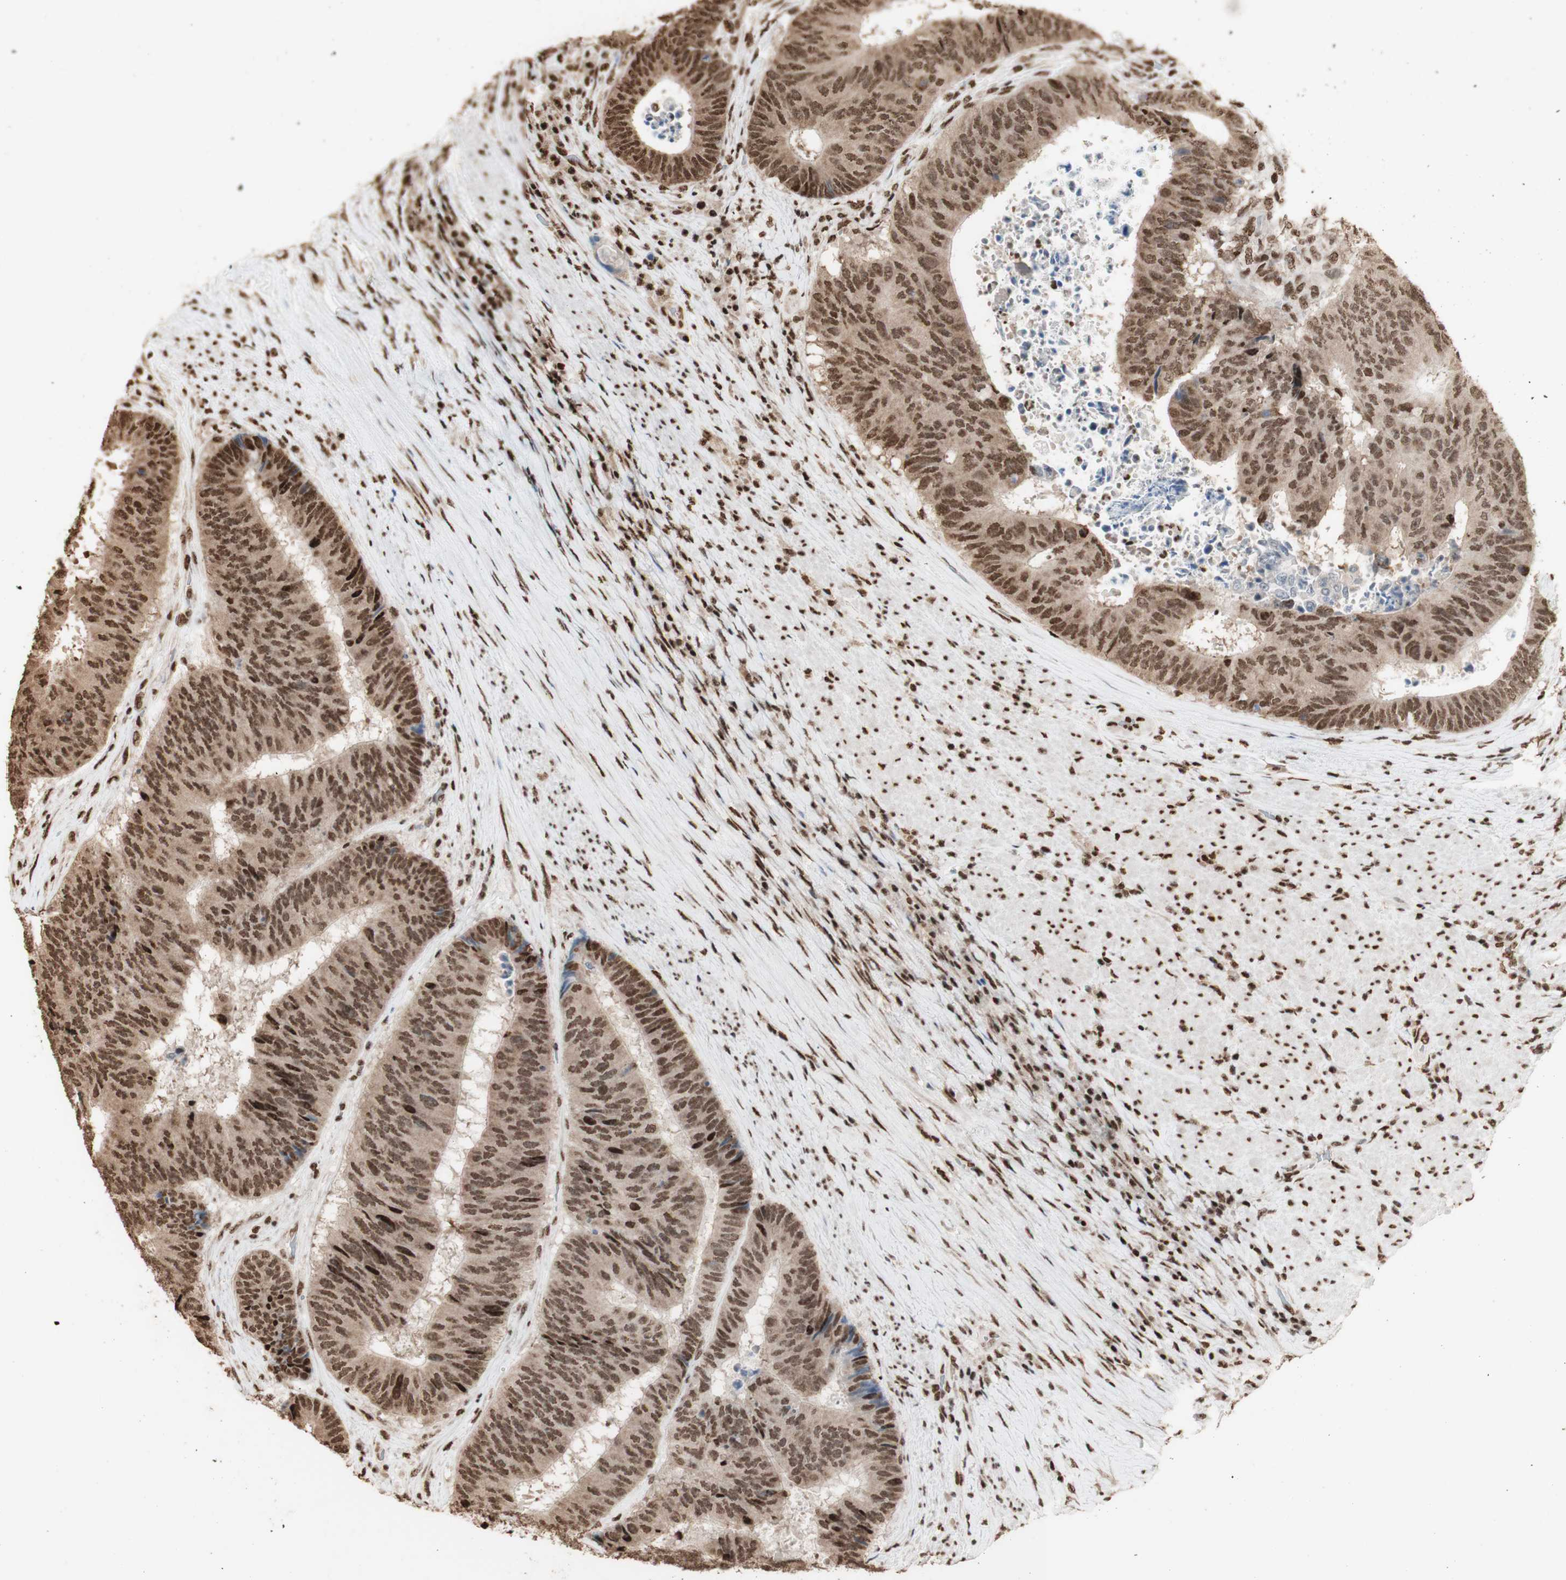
{"staining": {"intensity": "moderate", "quantity": ">75%", "location": "cytoplasmic/membranous,nuclear"}, "tissue": "colorectal cancer", "cell_type": "Tumor cells", "image_type": "cancer", "snomed": [{"axis": "morphology", "description": "Adenocarcinoma, NOS"}, {"axis": "topography", "description": "Rectum"}], "caption": "Immunohistochemical staining of human colorectal cancer (adenocarcinoma) shows medium levels of moderate cytoplasmic/membranous and nuclear expression in approximately >75% of tumor cells. The staining is performed using DAB (3,3'-diaminobenzidine) brown chromogen to label protein expression. The nuclei are counter-stained blue using hematoxylin.", "gene": "HNRNPA2B1", "patient": {"sex": "male", "age": 72}}